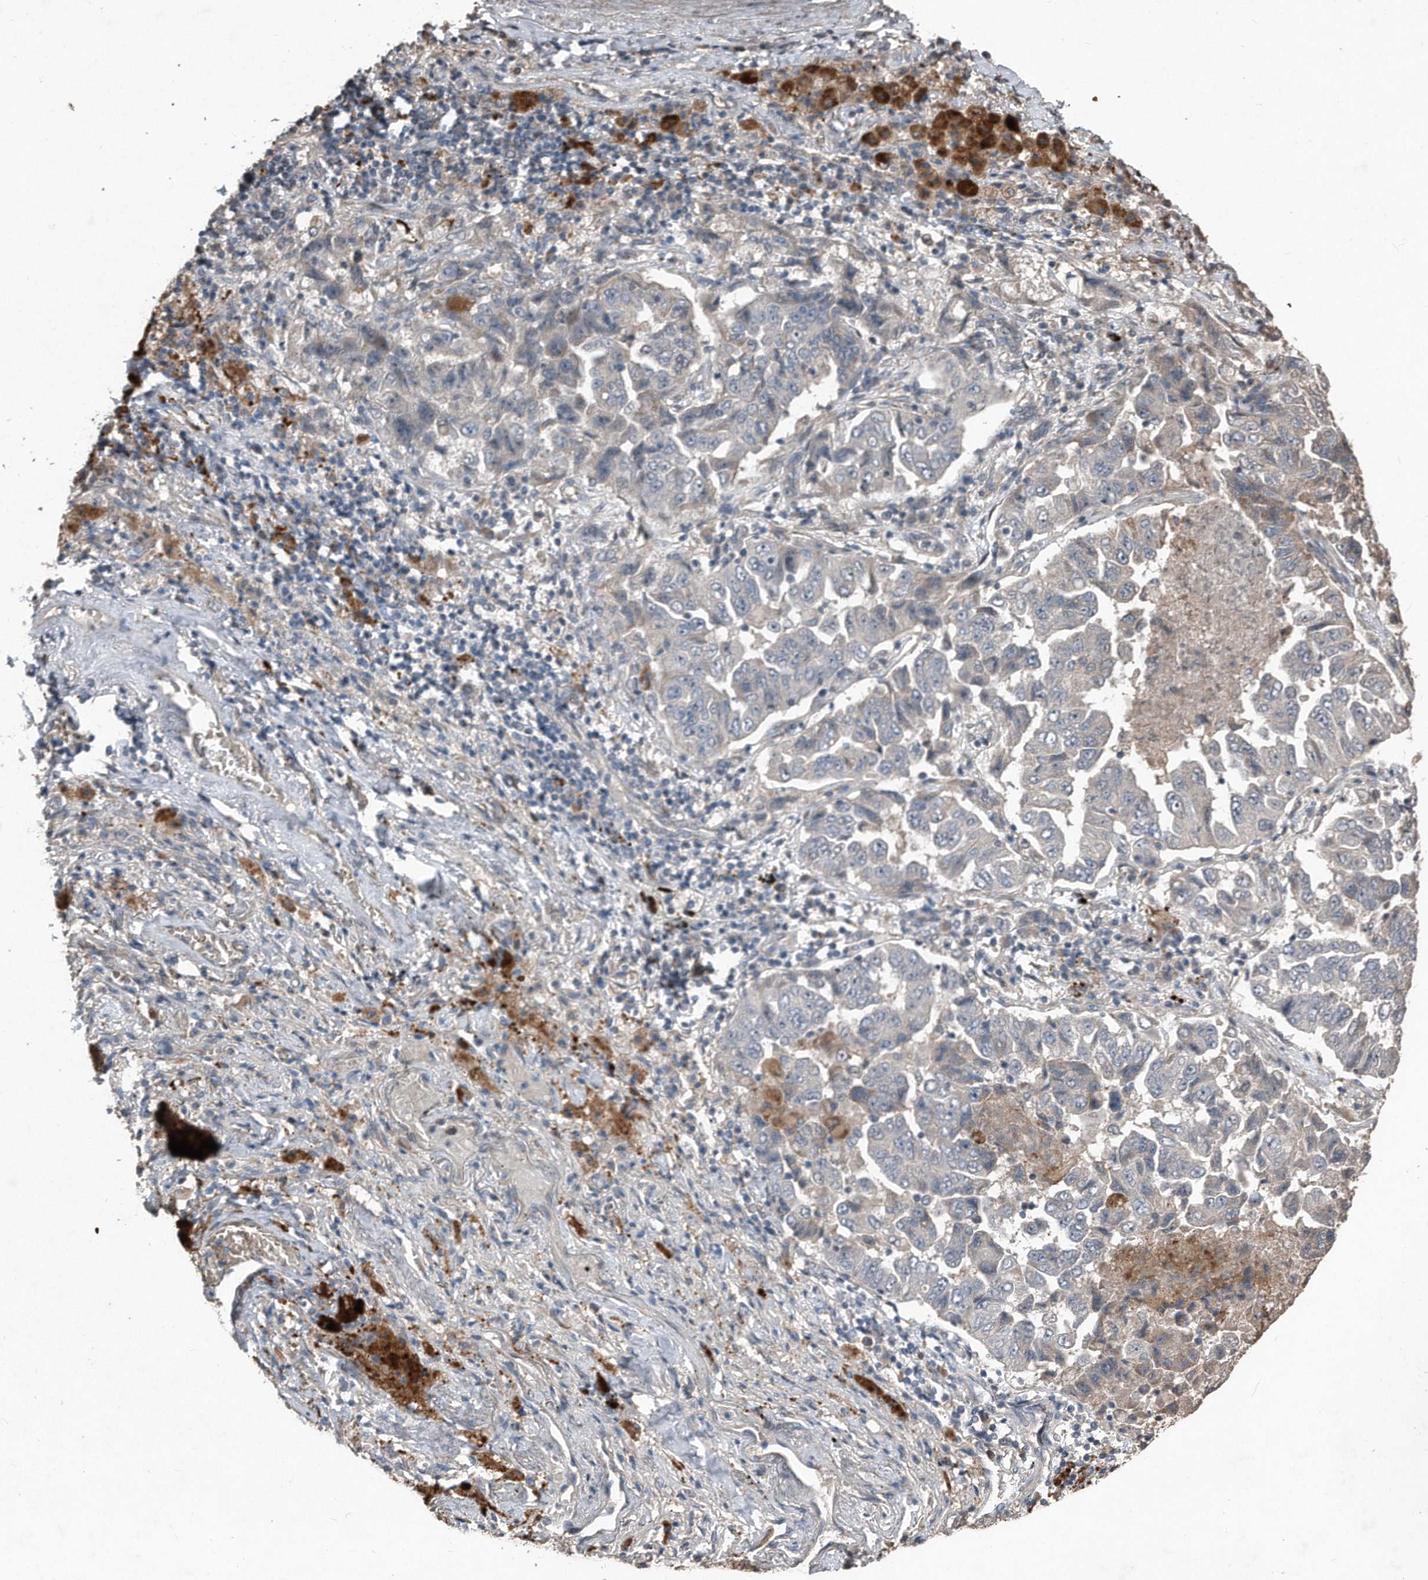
{"staining": {"intensity": "negative", "quantity": "none", "location": "none"}, "tissue": "lung cancer", "cell_type": "Tumor cells", "image_type": "cancer", "snomed": [{"axis": "morphology", "description": "Adenocarcinoma, NOS"}, {"axis": "topography", "description": "Lung"}], "caption": "IHC photomicrograph of lung cancer (adenocarcinoma) stained for a protein (brown), which demonstrates no staining in tumor cells.", "gene": "ANKRD10", "patient": {"sex": "female", "age": 51}}